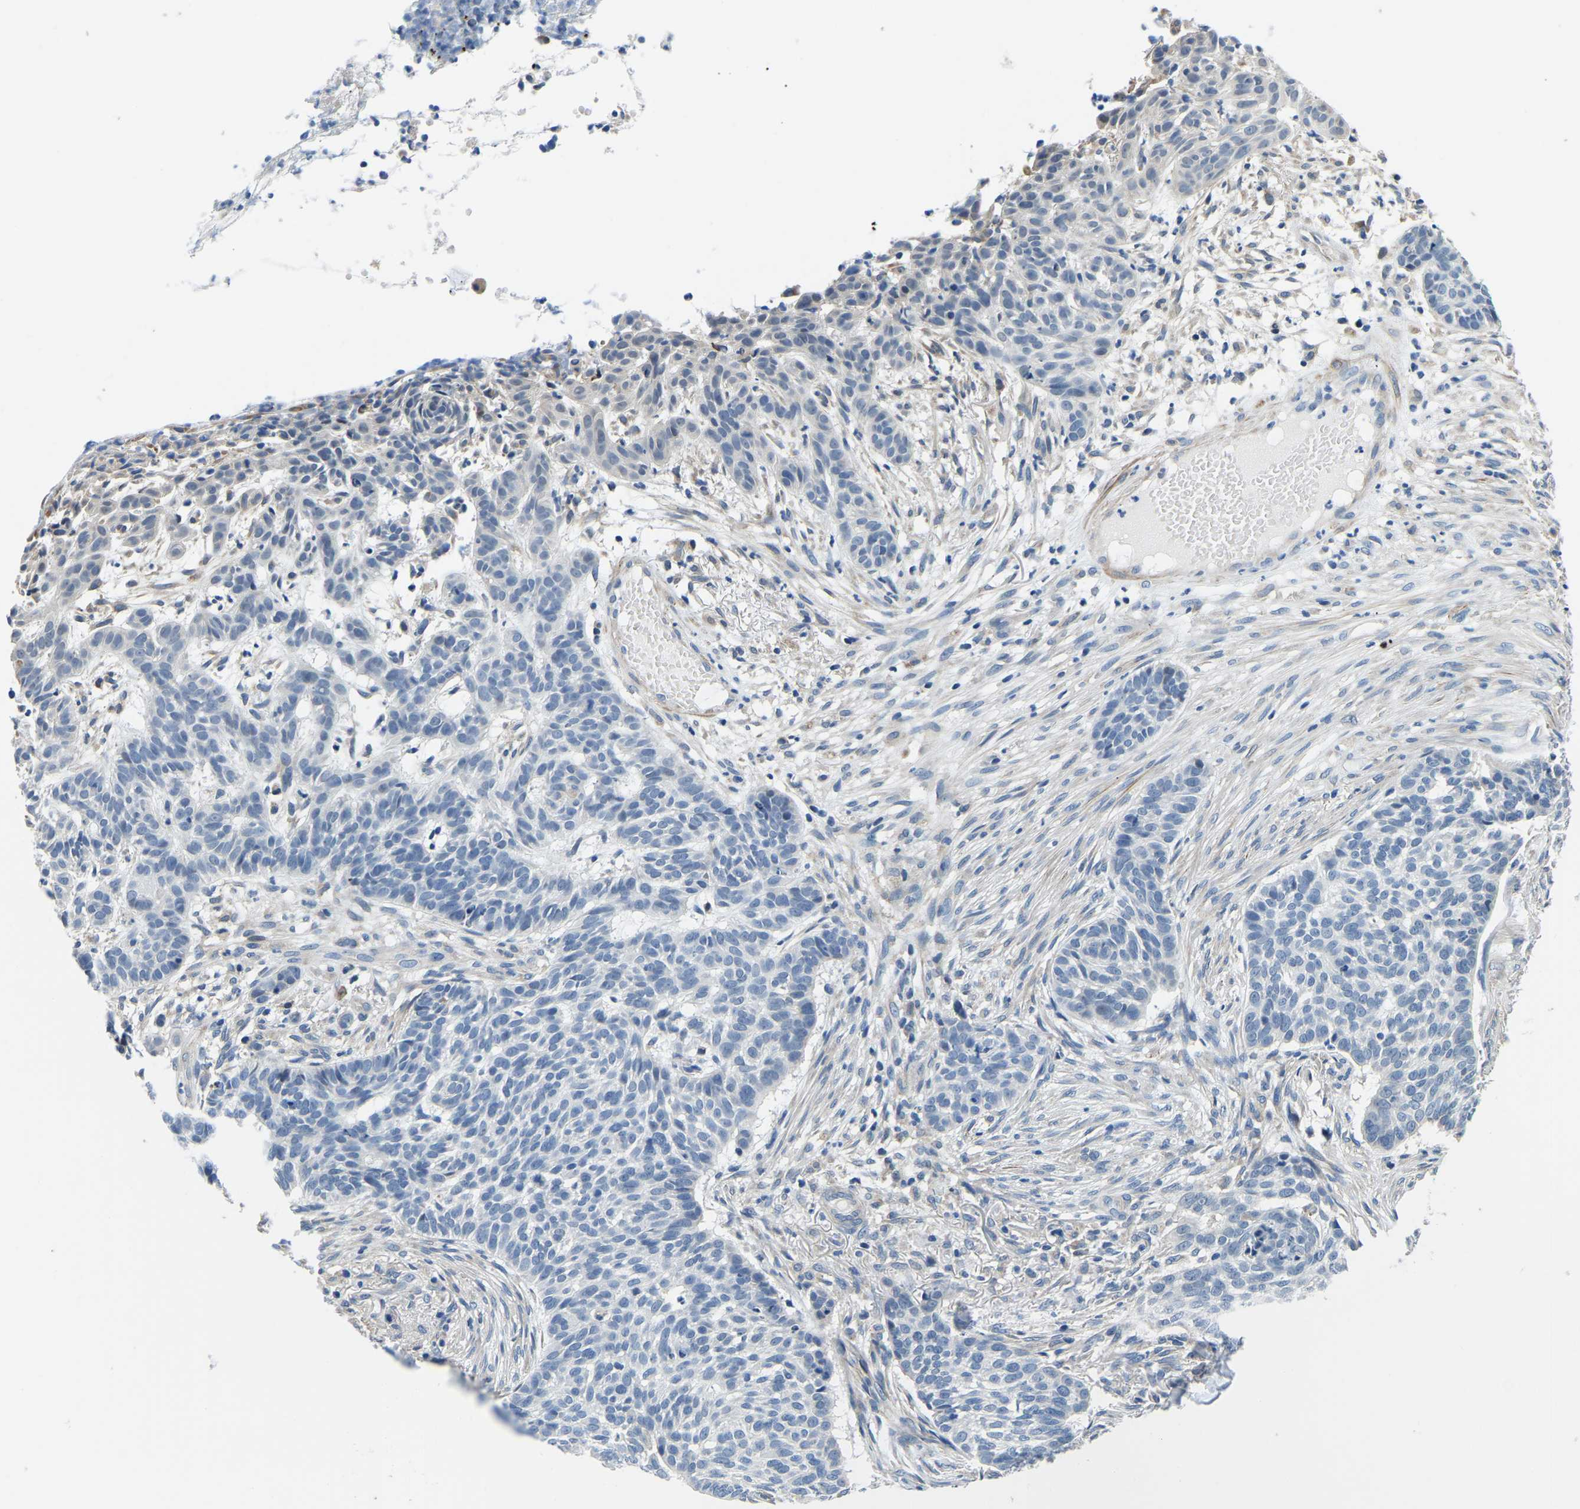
{"staining": {"intensity": "negative", "quantity": "none", "location": "none"}, "tissue": "skin cancer", "cell_type": "Tumor cells", "image_type": "cancer", "snomed": [{"axis": "morphology", "description": "Basal cell carcinoma"}, {"axis": "topography", "description": "Skin"}], "caption": "The image reveals no staining of tumor cells in skin basal cell carcinoma.", "gene": "LIAS", "patient": {"sex": "male", "age": 85}}